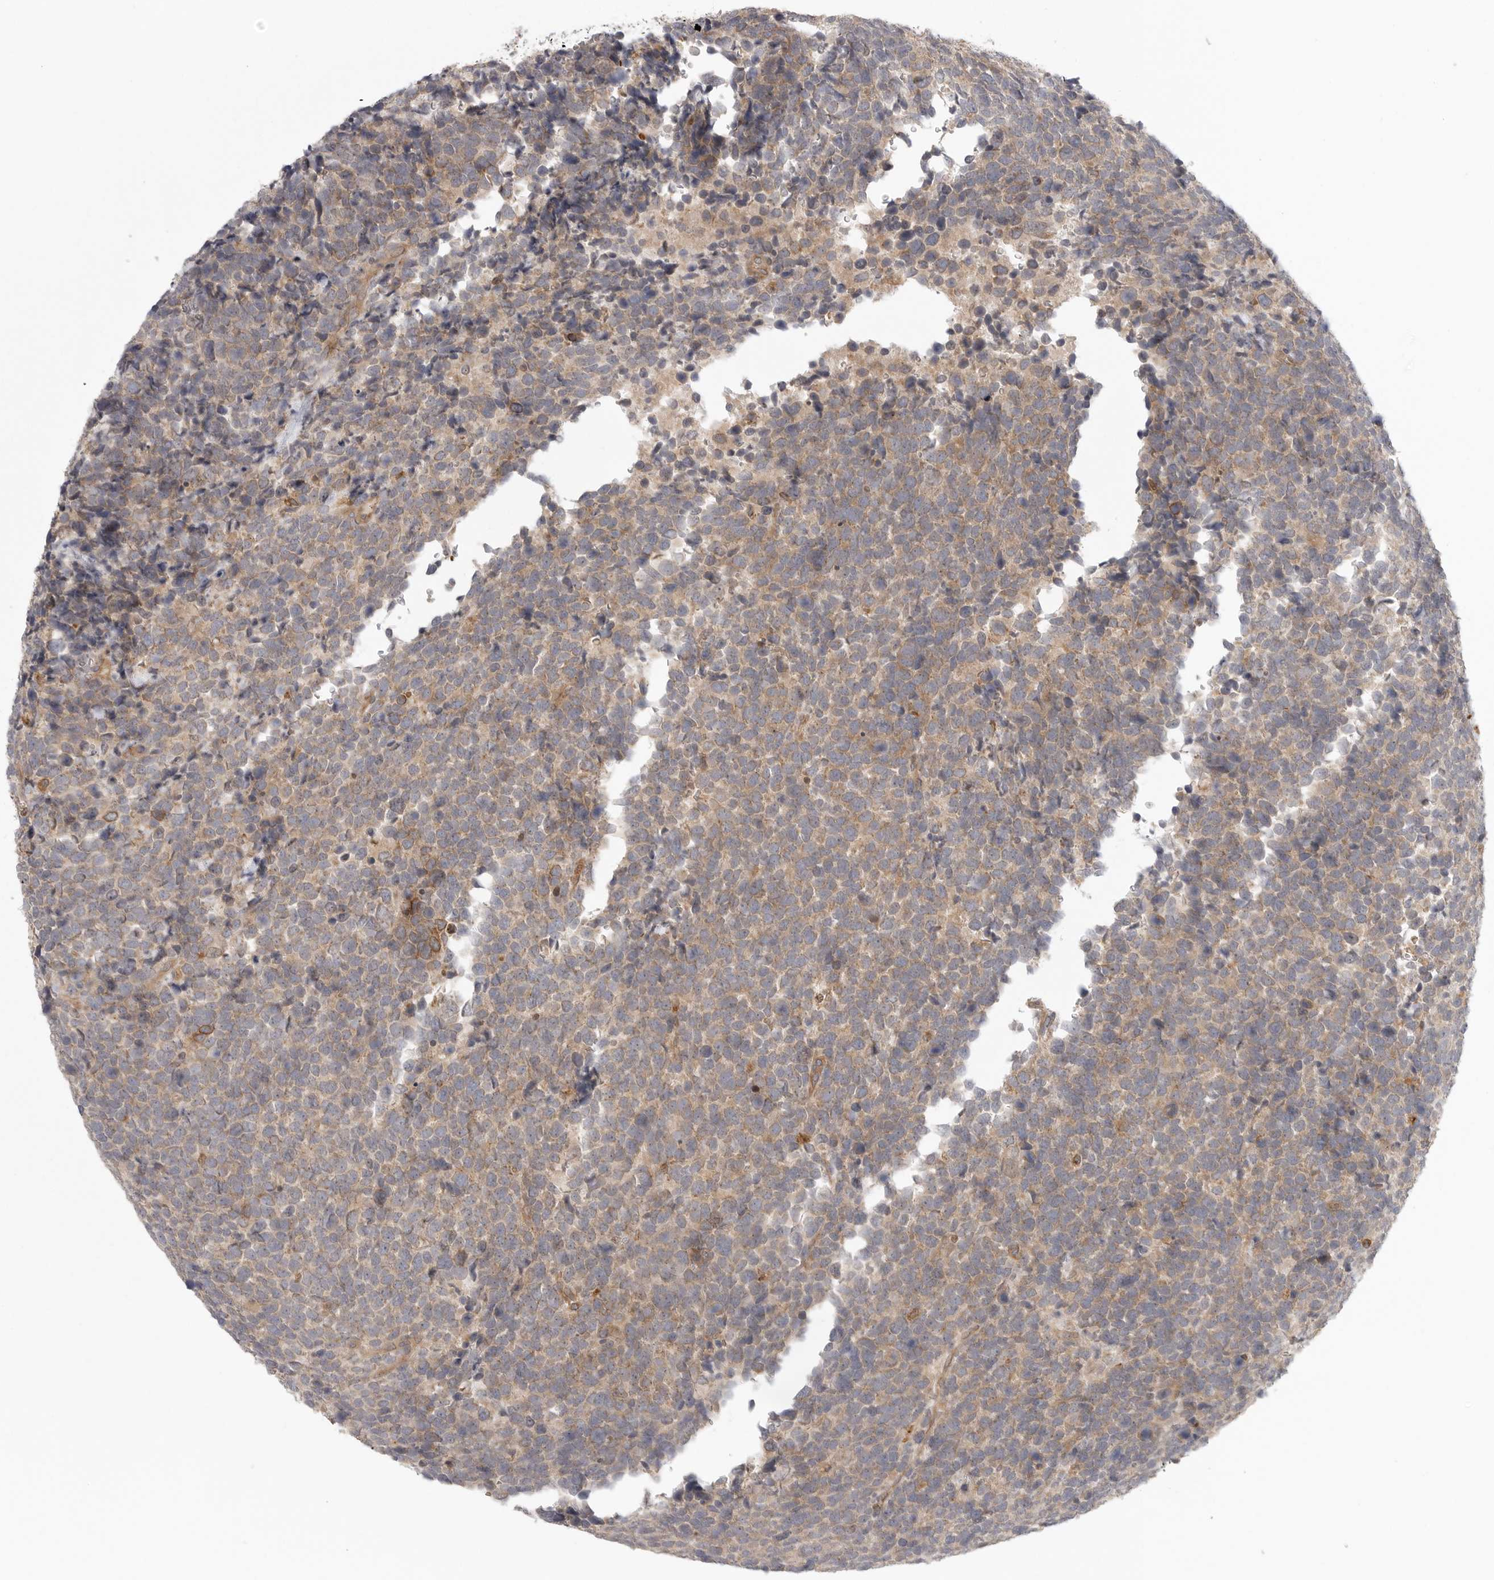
{"staining": {"intensity": "weak", "quantity": ">75%", "location": "cytoplasmic/membranous"}, "tissue": "urothelial cancer", "cell_type": "Tumor cells", "image_type": "cancer", "snomed": [{"axis": "morphology", "description": "Urothelial carcinoma, High grade"}, {"axis": "topography", "description": "Urinary bladder"}], "caption": "Tumor cells demonstrate low levels of weak cytoplasmic/membranous expression in approximately >75% of cells in urothelial carcinoma (high-grade). (DAB (3,3'-diaminobenzidine) = brown stain, brightfield microscopy at high magnification).", "gene": "CCPG1", "patient": {"sex": "female", "age": 82}}